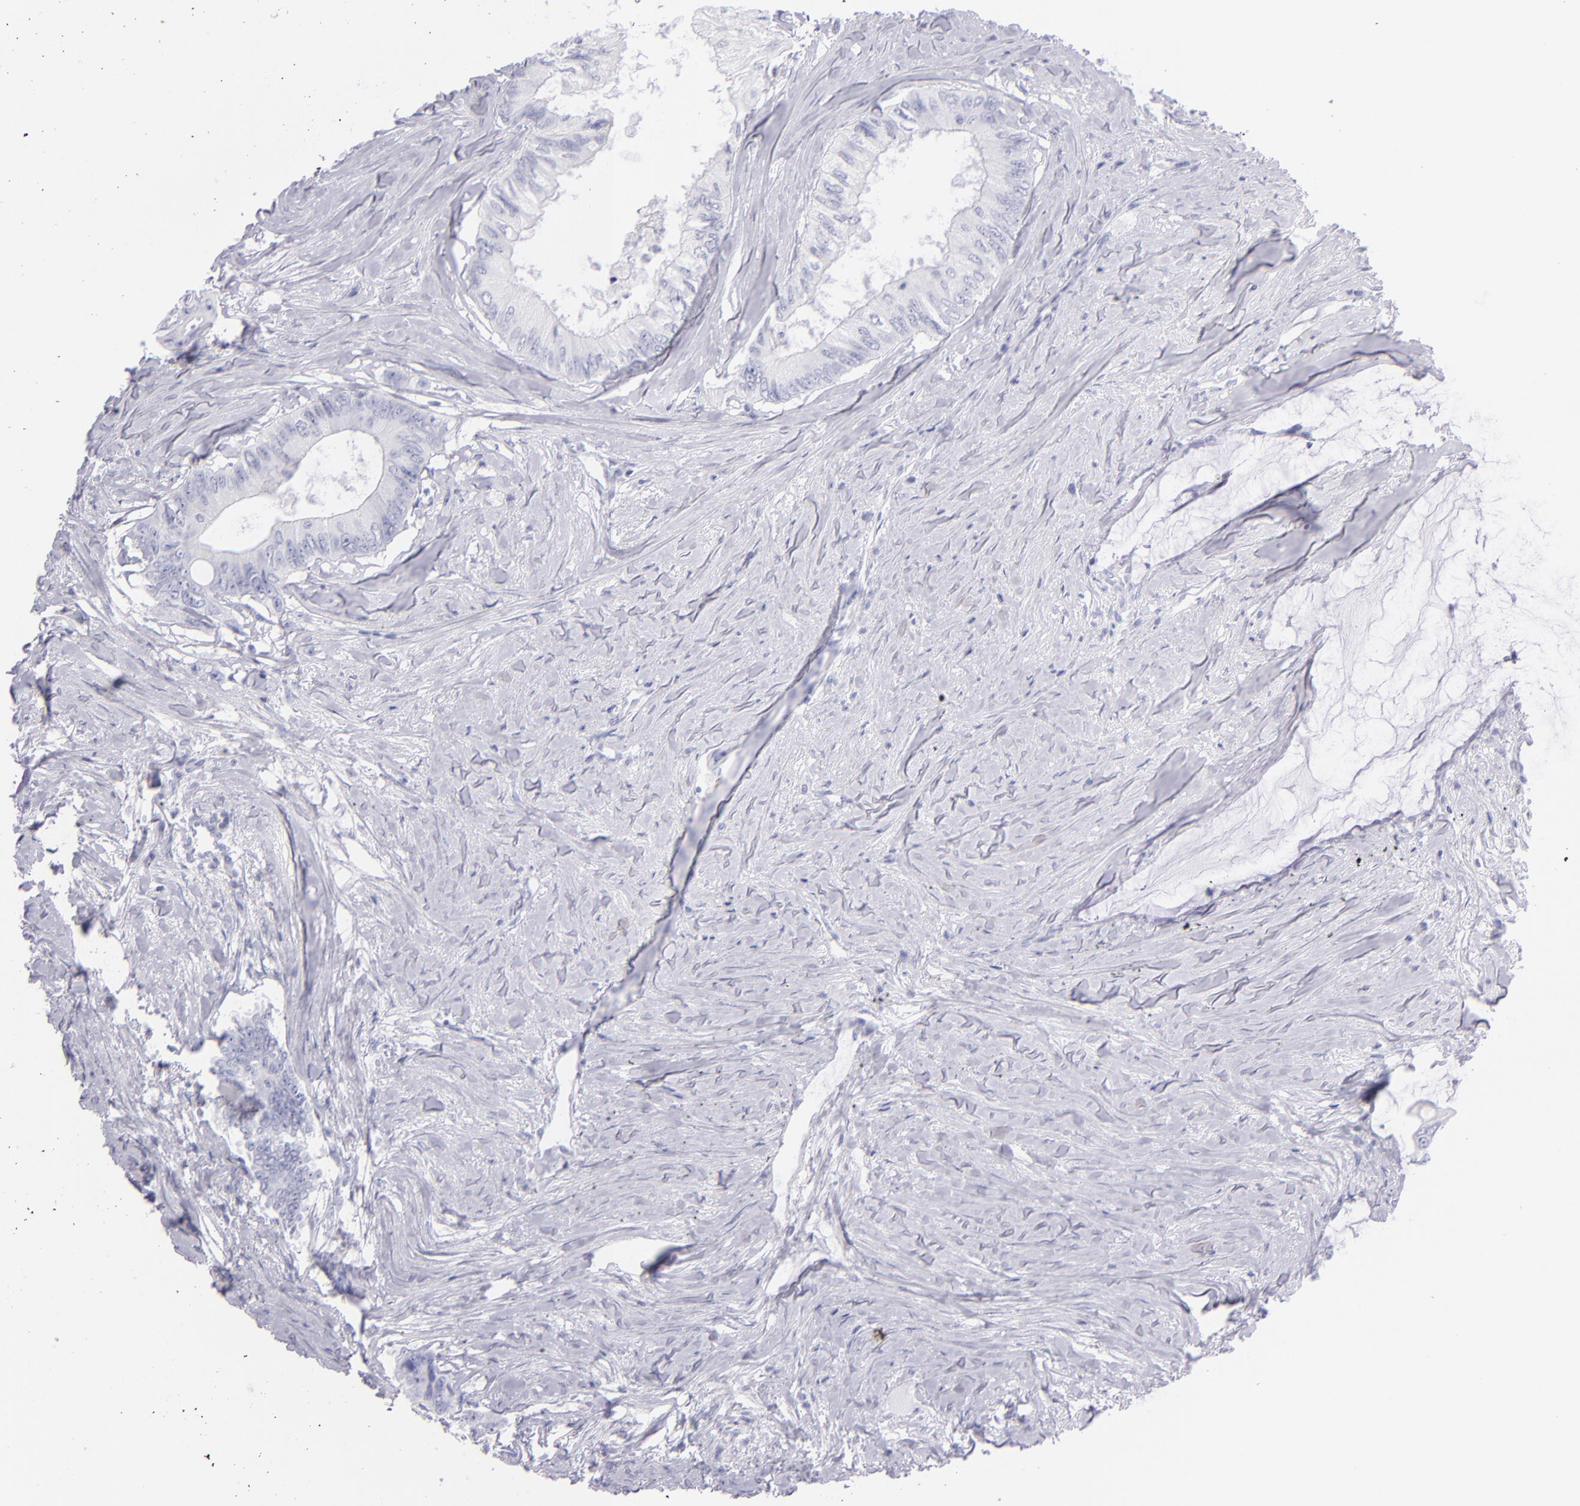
{"staining": {"intensity": "negative", "quantity": "none", "location": "none"}, "tissue": "colorectal cancer", "cell_type": "Tumor cells", "image_type": "cancer", "snomed": [{"axis": "morphology", "description": "Adenocarcinoma, NOS"}, {"axis": "topography", "description": "Colon"}], "caption": "Human colorectal cancer stained for a protein using IHC displays no staining in tumor cells.", "gene": "PRPH", "patient": {"sex": "male", "age": 65}}